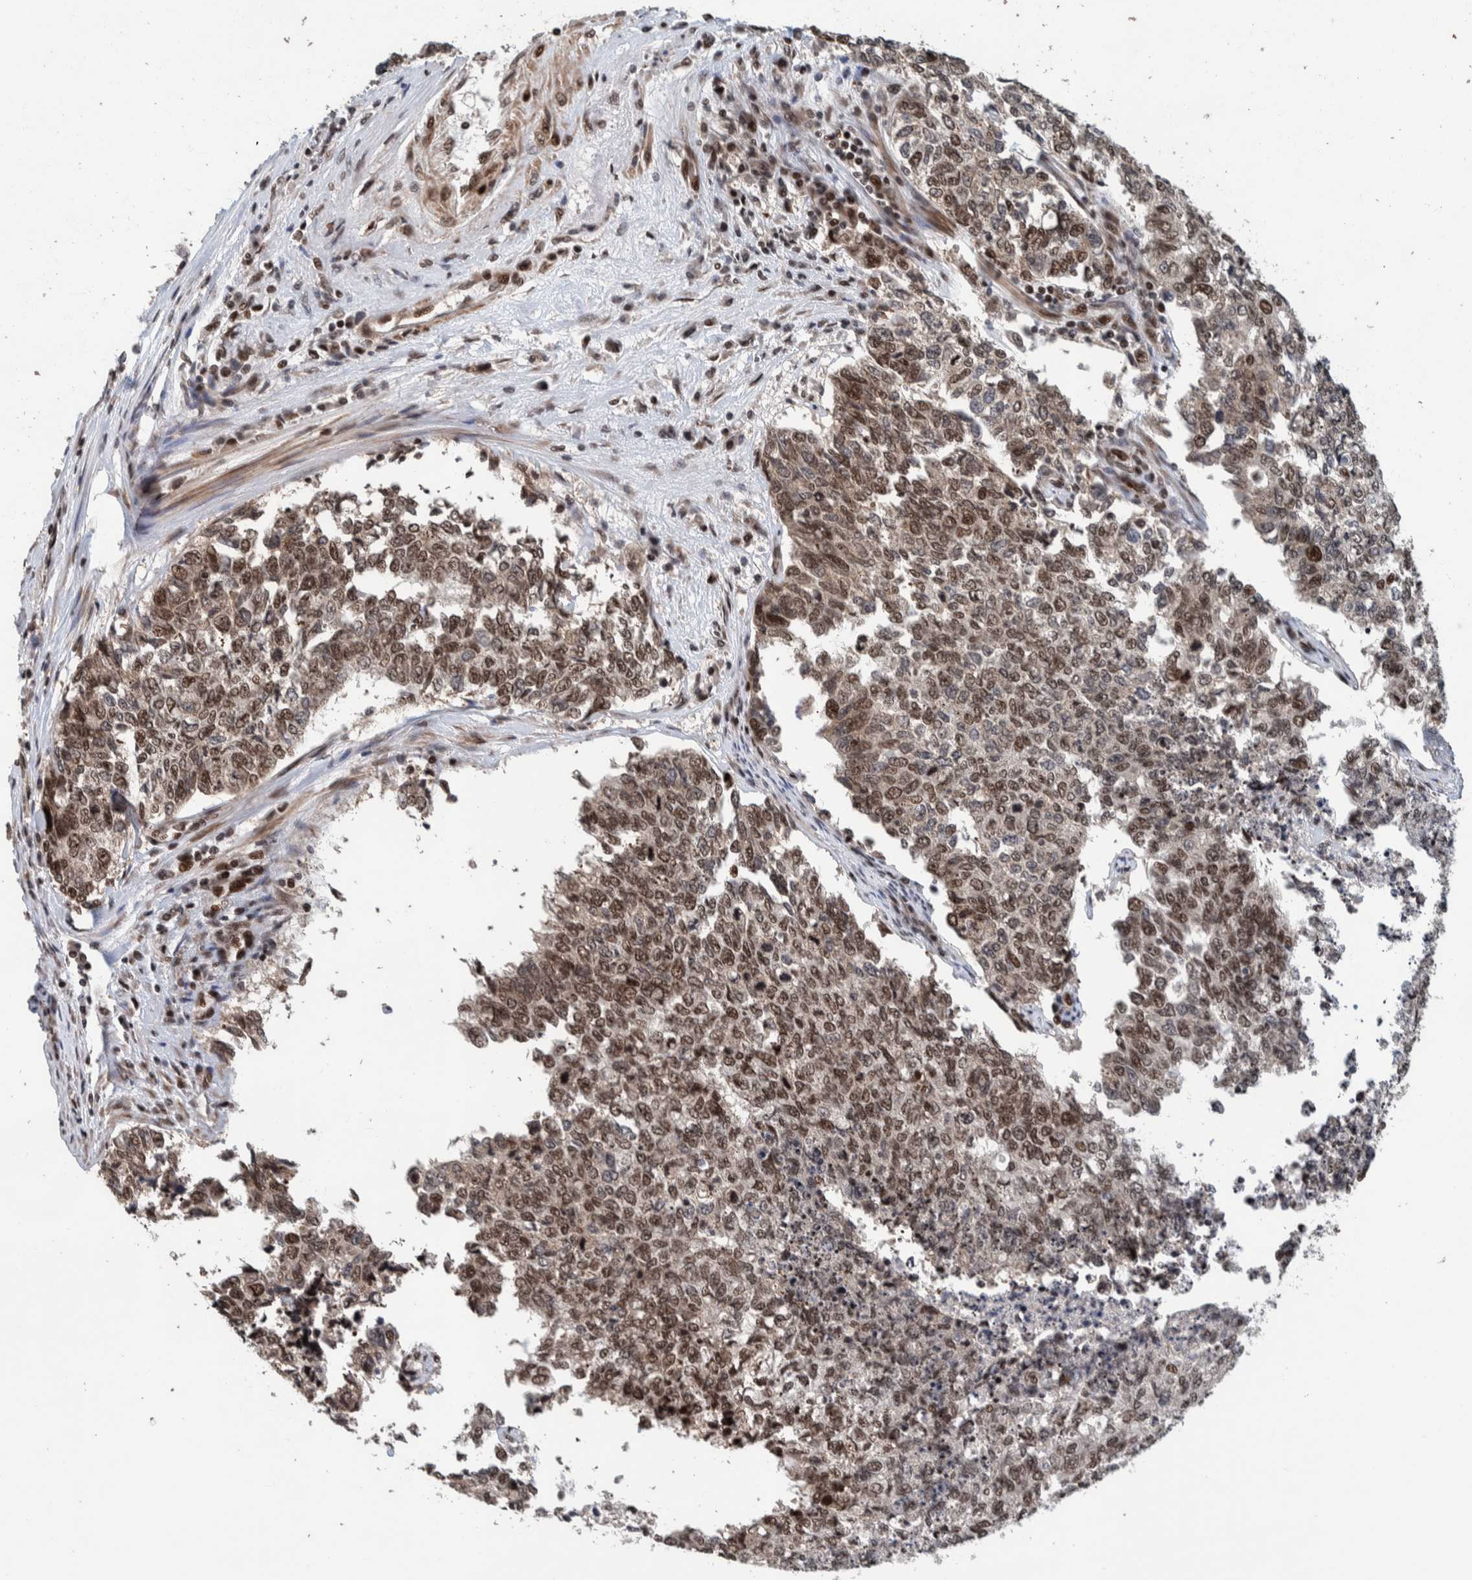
{"staining": {"intensity": "moderate", "quantity": ">75%", "location": "nuclear"}, "tissue": "cervical cancer", "cell_type": "Tumor cells", "image_type": "cancer", "snomed": [{"axis": "morphology", "description": "Squamous cell carcinoma, NOS"}, {"axis": "topography", "description": "Cervix"}], "caption": "Cervical squamous cell carcinoma stained with a brown dye shows moderate nuclear positive expression in about >75% of tumor cells.", "gene": "CHD4", "patient": {"sex": "female", "age": 63}}